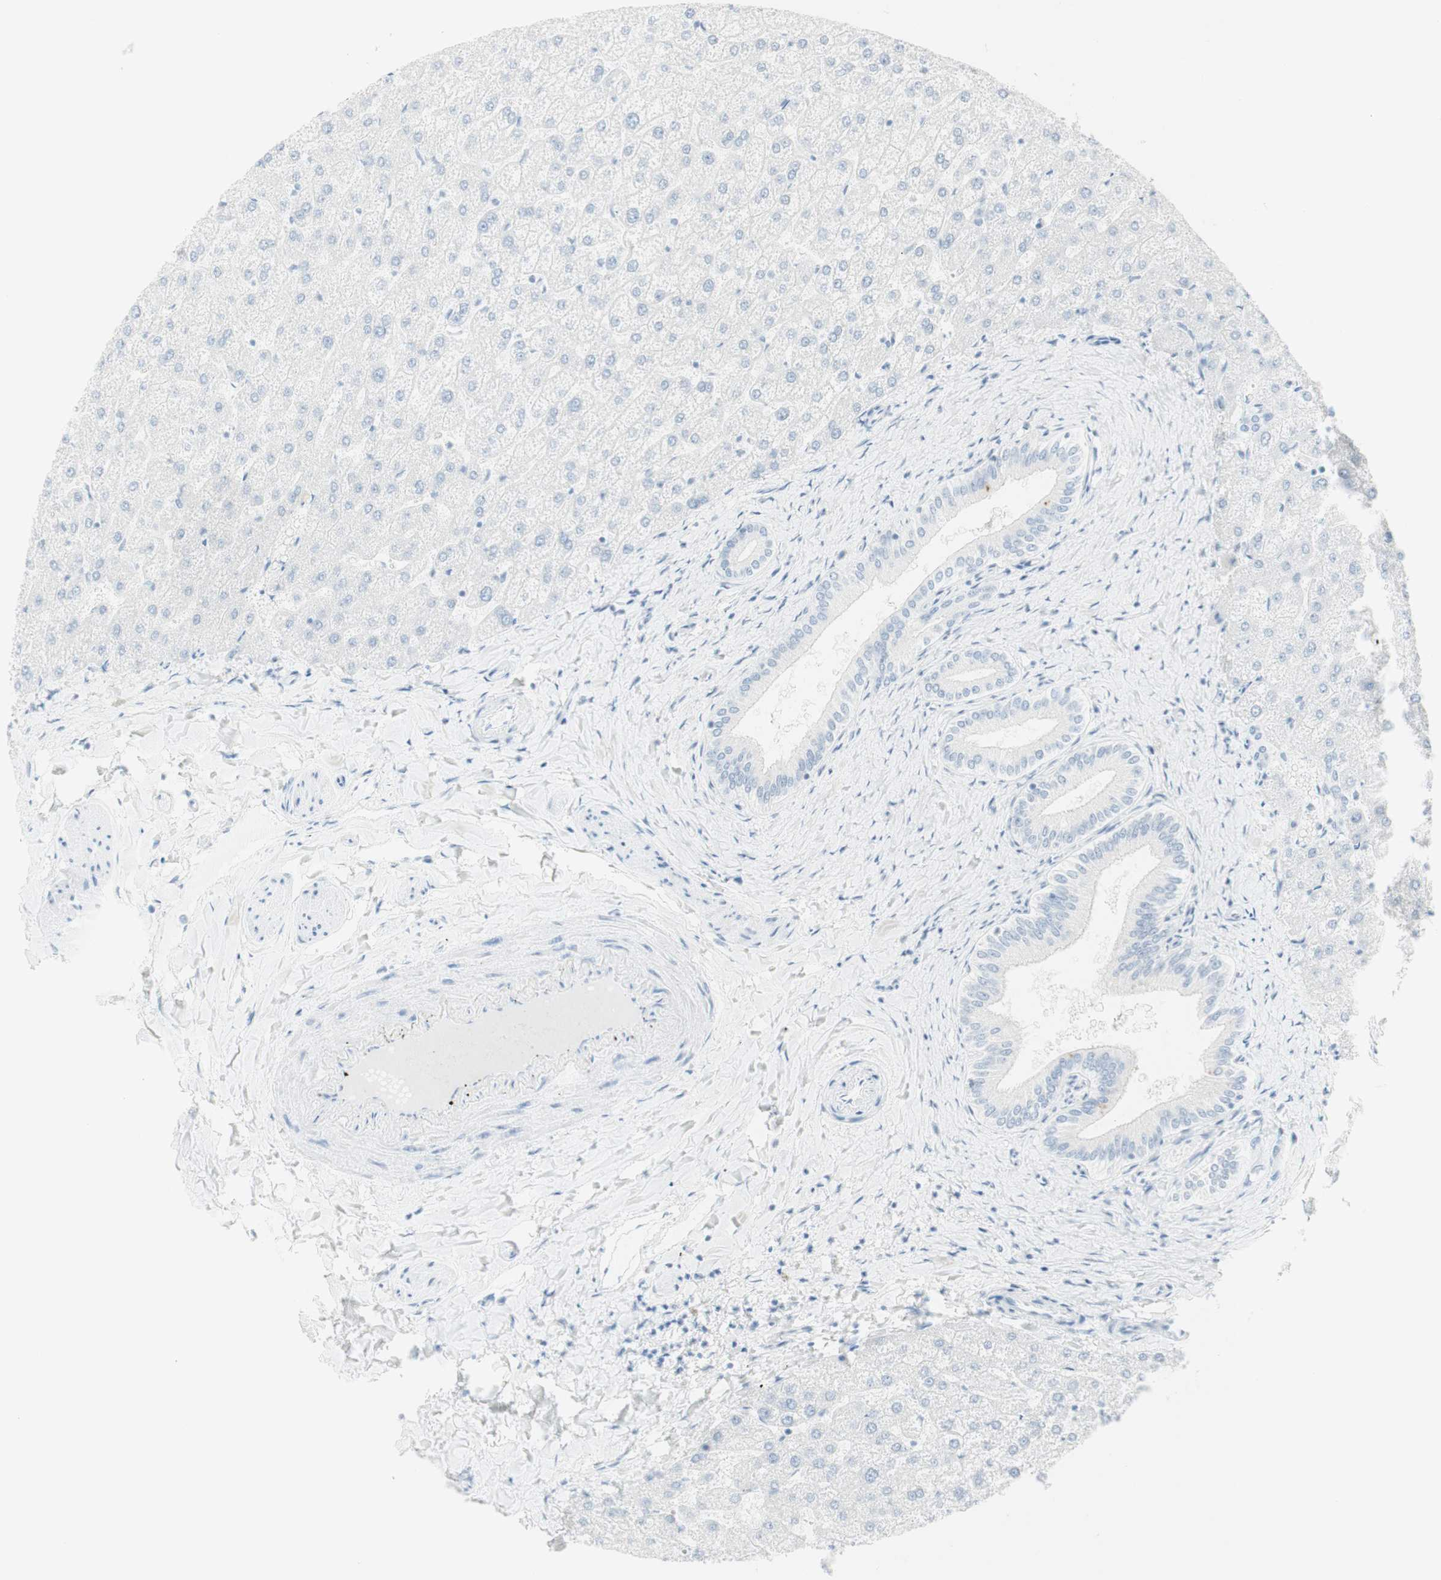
{"staining": {"intensity": "negative", "quantity": "none", "location": "none"}, "tissue": "liver", "cell_type": "Cholangiocytes", "image_type": "normal", "snomed": [{"axis": "morphology", "description": "Normal tissue, NOS"}, {"axis": "topography", "description": "Liver"}], "caption": "DAB (3,3'-diaminobenzidine) immunohistochemical staining of normal human liver reveals no significant positivity in cholangiocytes. (DAB IHC, high magnification).", "gene": "NAPSA", "patient": {"sex": "female", "age": 32}}